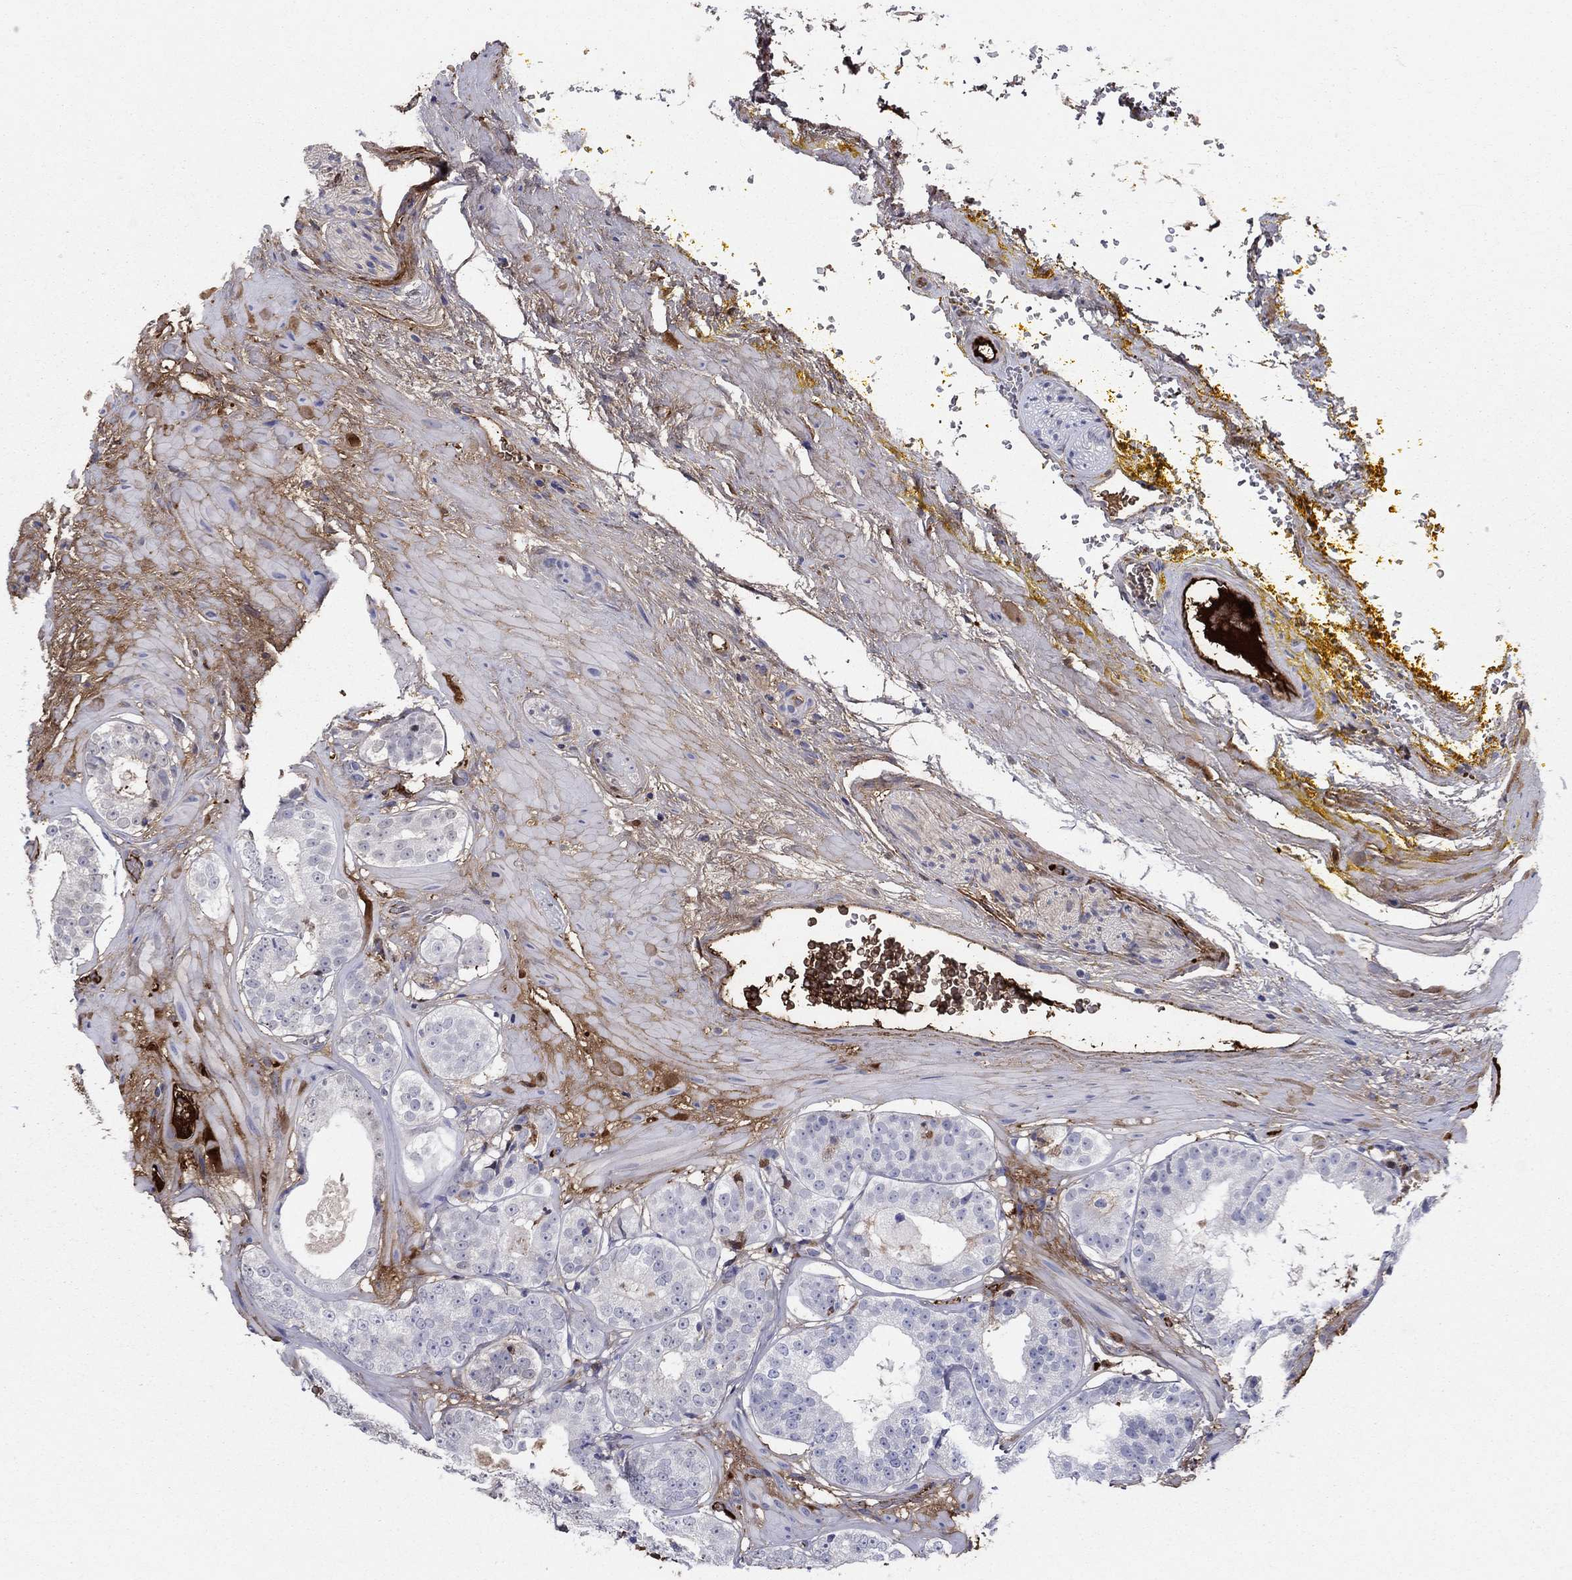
{"staining": {"intensity": "moderate", "quantity": "<25%", "location": "cytoplasmic/membranous"}, "tissue": "prostate cancer", "cell_type": "Tumor cells", "image_type": "cancer", "snomed": [{"axis": "morphology", "description": "Adenocarcinoma, Low grade"}, {"axis": "topography", "description": "Prostate"}], "caption": "This photomicrograph demonstrates adenocarcinoma (low-grade) (prostate) stained with immunohistochemistry (IHC) to label a protein in brown. The cytoplasmic/membranous of tumor cells show moderate positivity for the protein. Nuclei are counter-stained blue.", "gene": "HPX", "patient": {"sex": "male", "age": 60}}